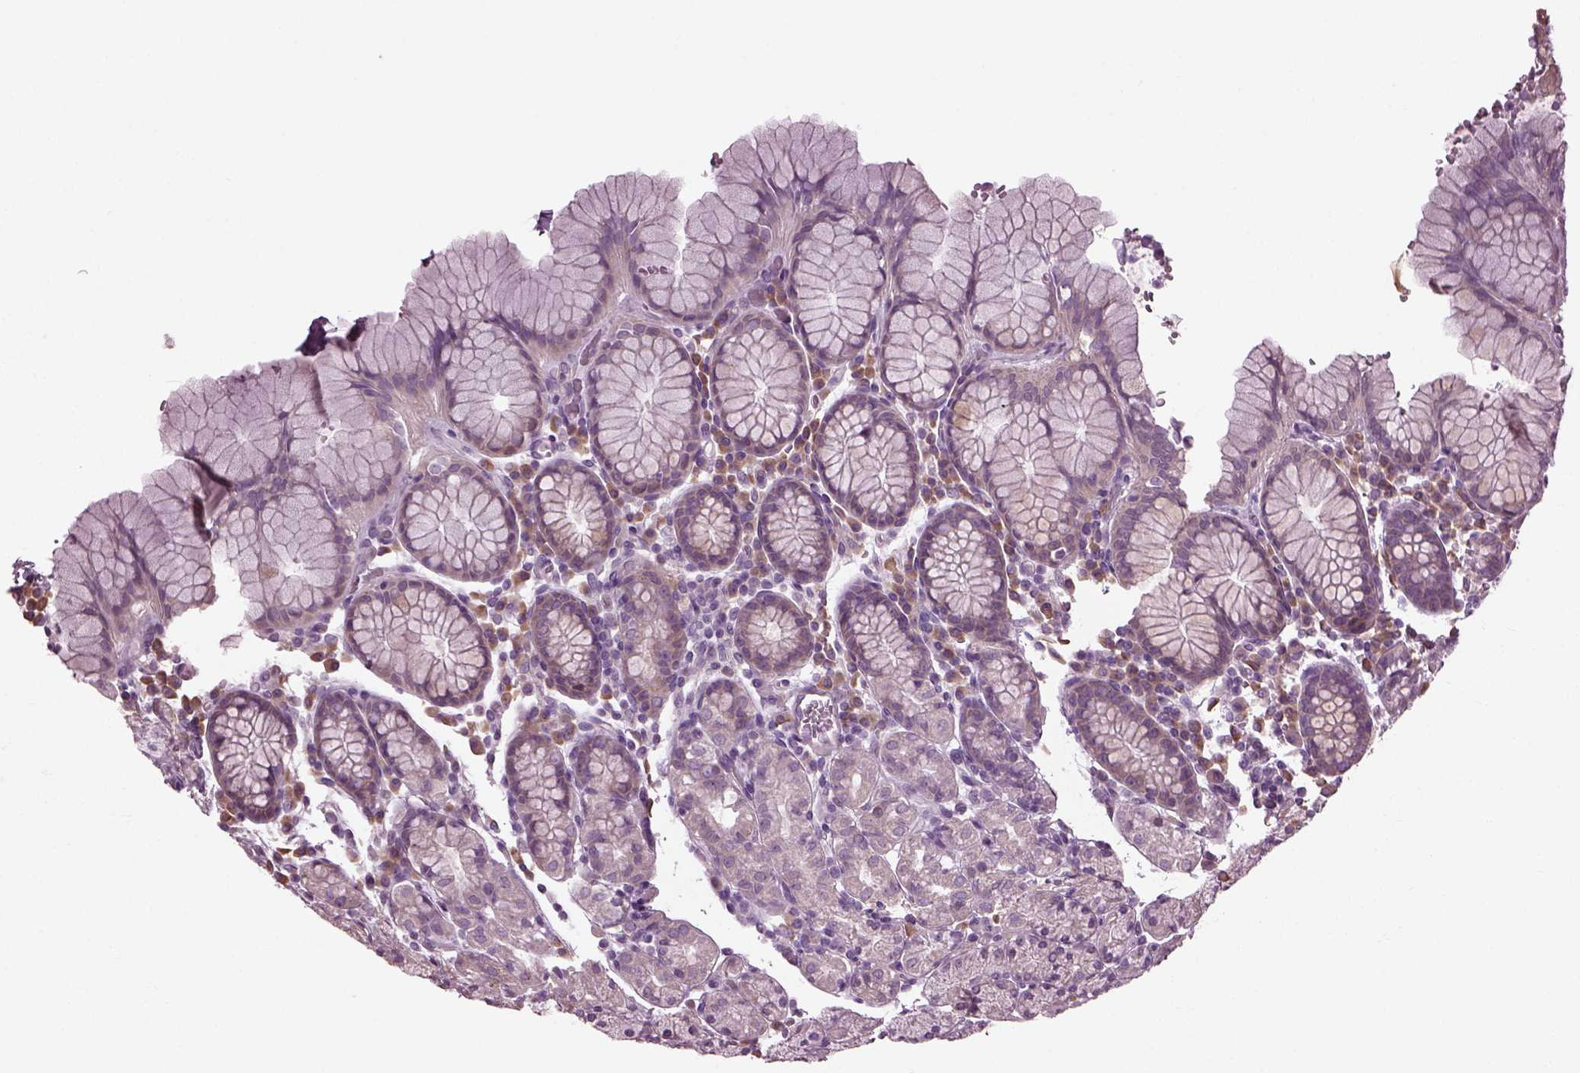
{"staining": {"intensity": "negative", "quantity": "none", "location": "none"}, "tissue": "stomach", "cell_type": "Glandular cells", "image_type": "normal", "snomed": [{"axis": "morphology", "description": "Normal tissue, NOS"}, {"axis": "topography", "description": "Stomach, upper"}, {"axis": "topography", "description": "Stomach"}], "caption": "A high-resolution histopathology image shows IHC staining of benign stomach, which shows no significant positivity in glandular cells.", "gene": "CABP5", "patient": {"sex": "male", "age": 62}}